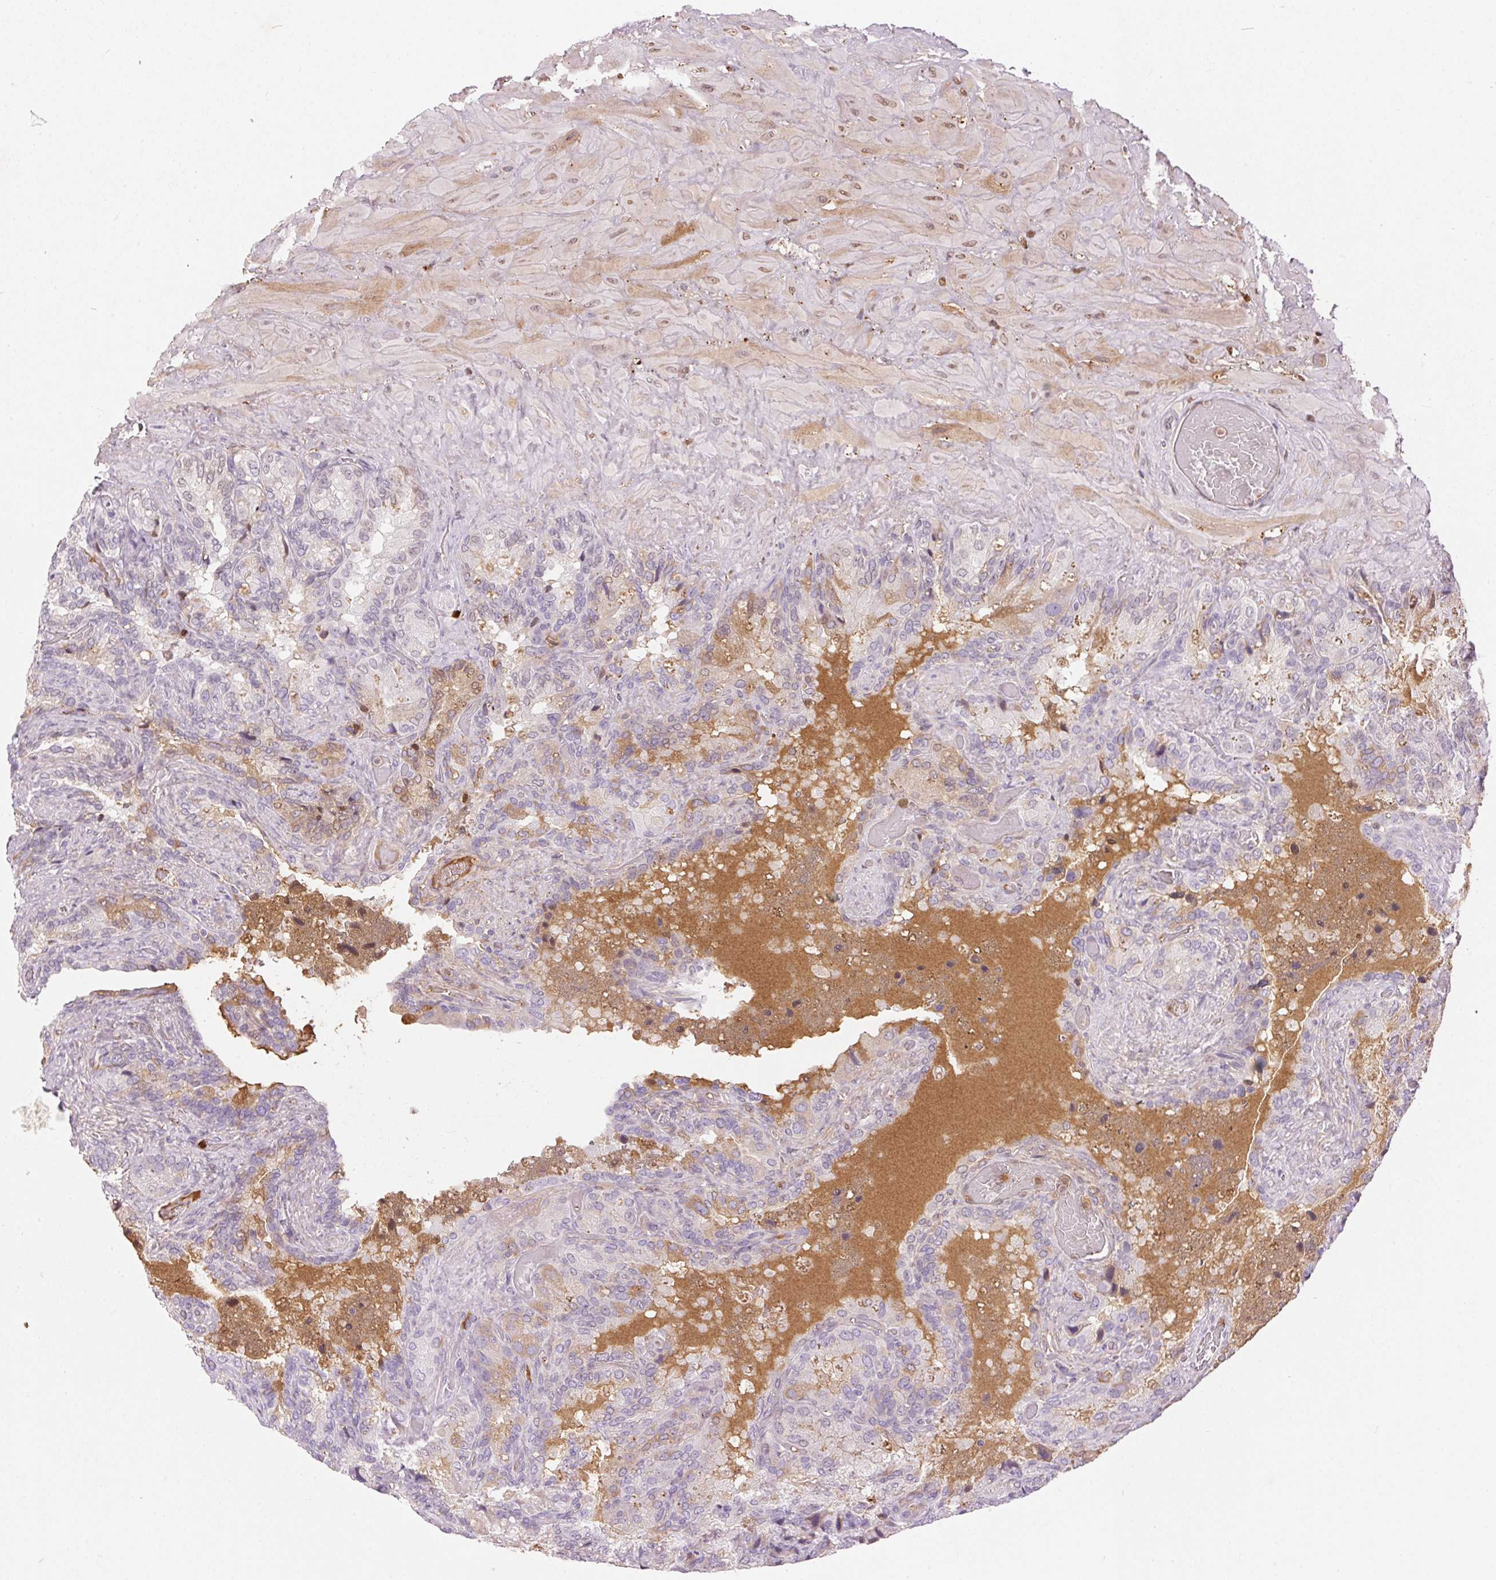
{"staining": {"intensity": "moderate", "quantity": "<25%", "location": "cytoplasmic/membranous,nuclear"}, "tissue": "seminal vesicle", "cell_type": "Glandular cells", "image_type": "normal", "snomed": [{"axis": "morphology", "description": "Normal tissue, NOS"}, {"axis": "topography", "description": "Seminal veicle"}], "caption": "Protein expression analysis of unremarkable seminal vesicle shows moderate cytoplasmic/membranous,nuclear staining in about <25% of glandular cells. Using DAB (brown) and hematoxylin (blue) stains, captured at high magnification using brightfield microscopy.", "gene": "ORM1", "patient": {"sex": "male", "age": 60}}